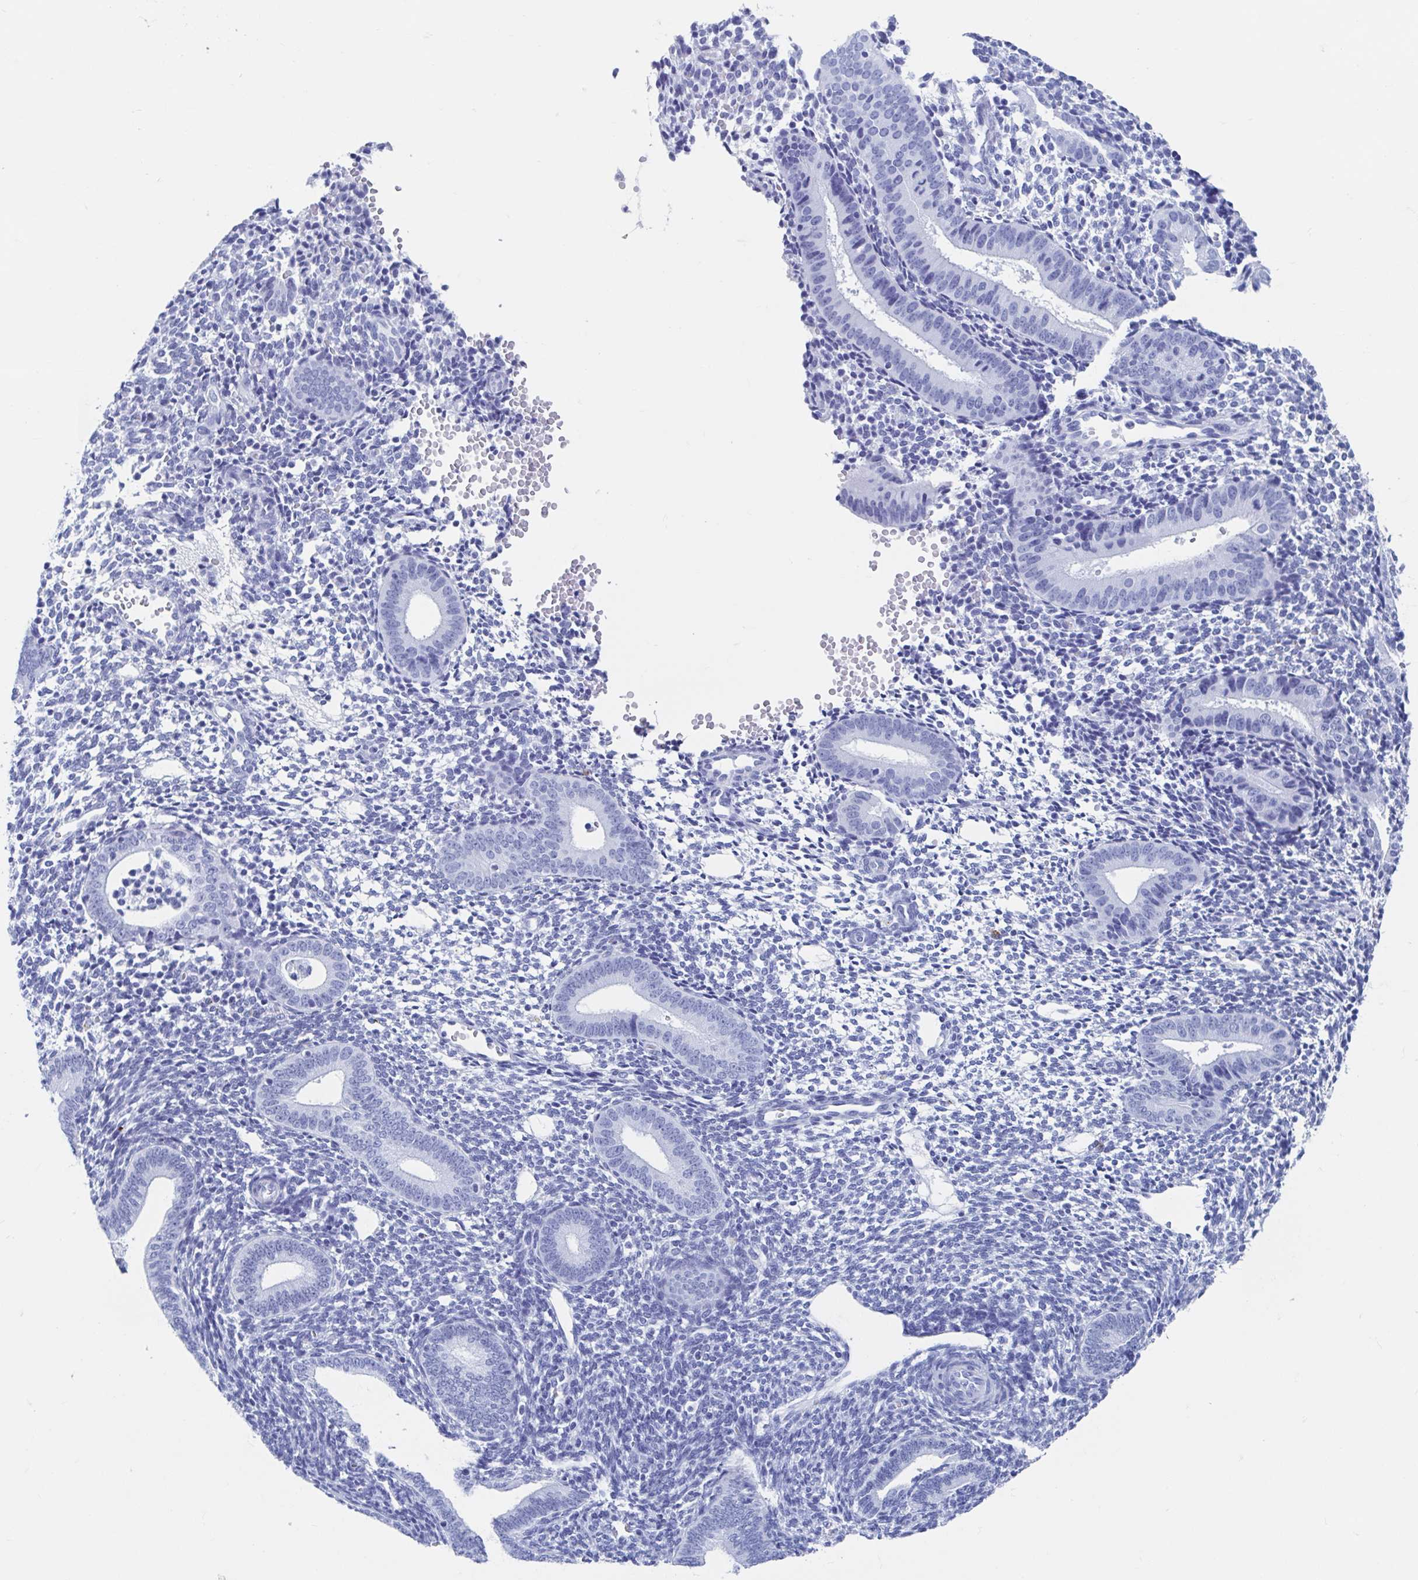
{"staining": {"intensity": "negative", "quantity": "none", "location": "none"}, "tissue": "endometrium", "cell_type": "Cells in endometrial stroma", "image_type": "normal", "snomed": [{"axis": "morphology", "description": "Normal tissue, NOS"}, {"axis": "topography", "description": "Endometrium"}], "caption": "Immunohistochemistry of benign endometrium reveals no expression in cells in endometrial stroma.", "gene": "HDGFL1", "patient": {"sex": "female", "age": 40}}